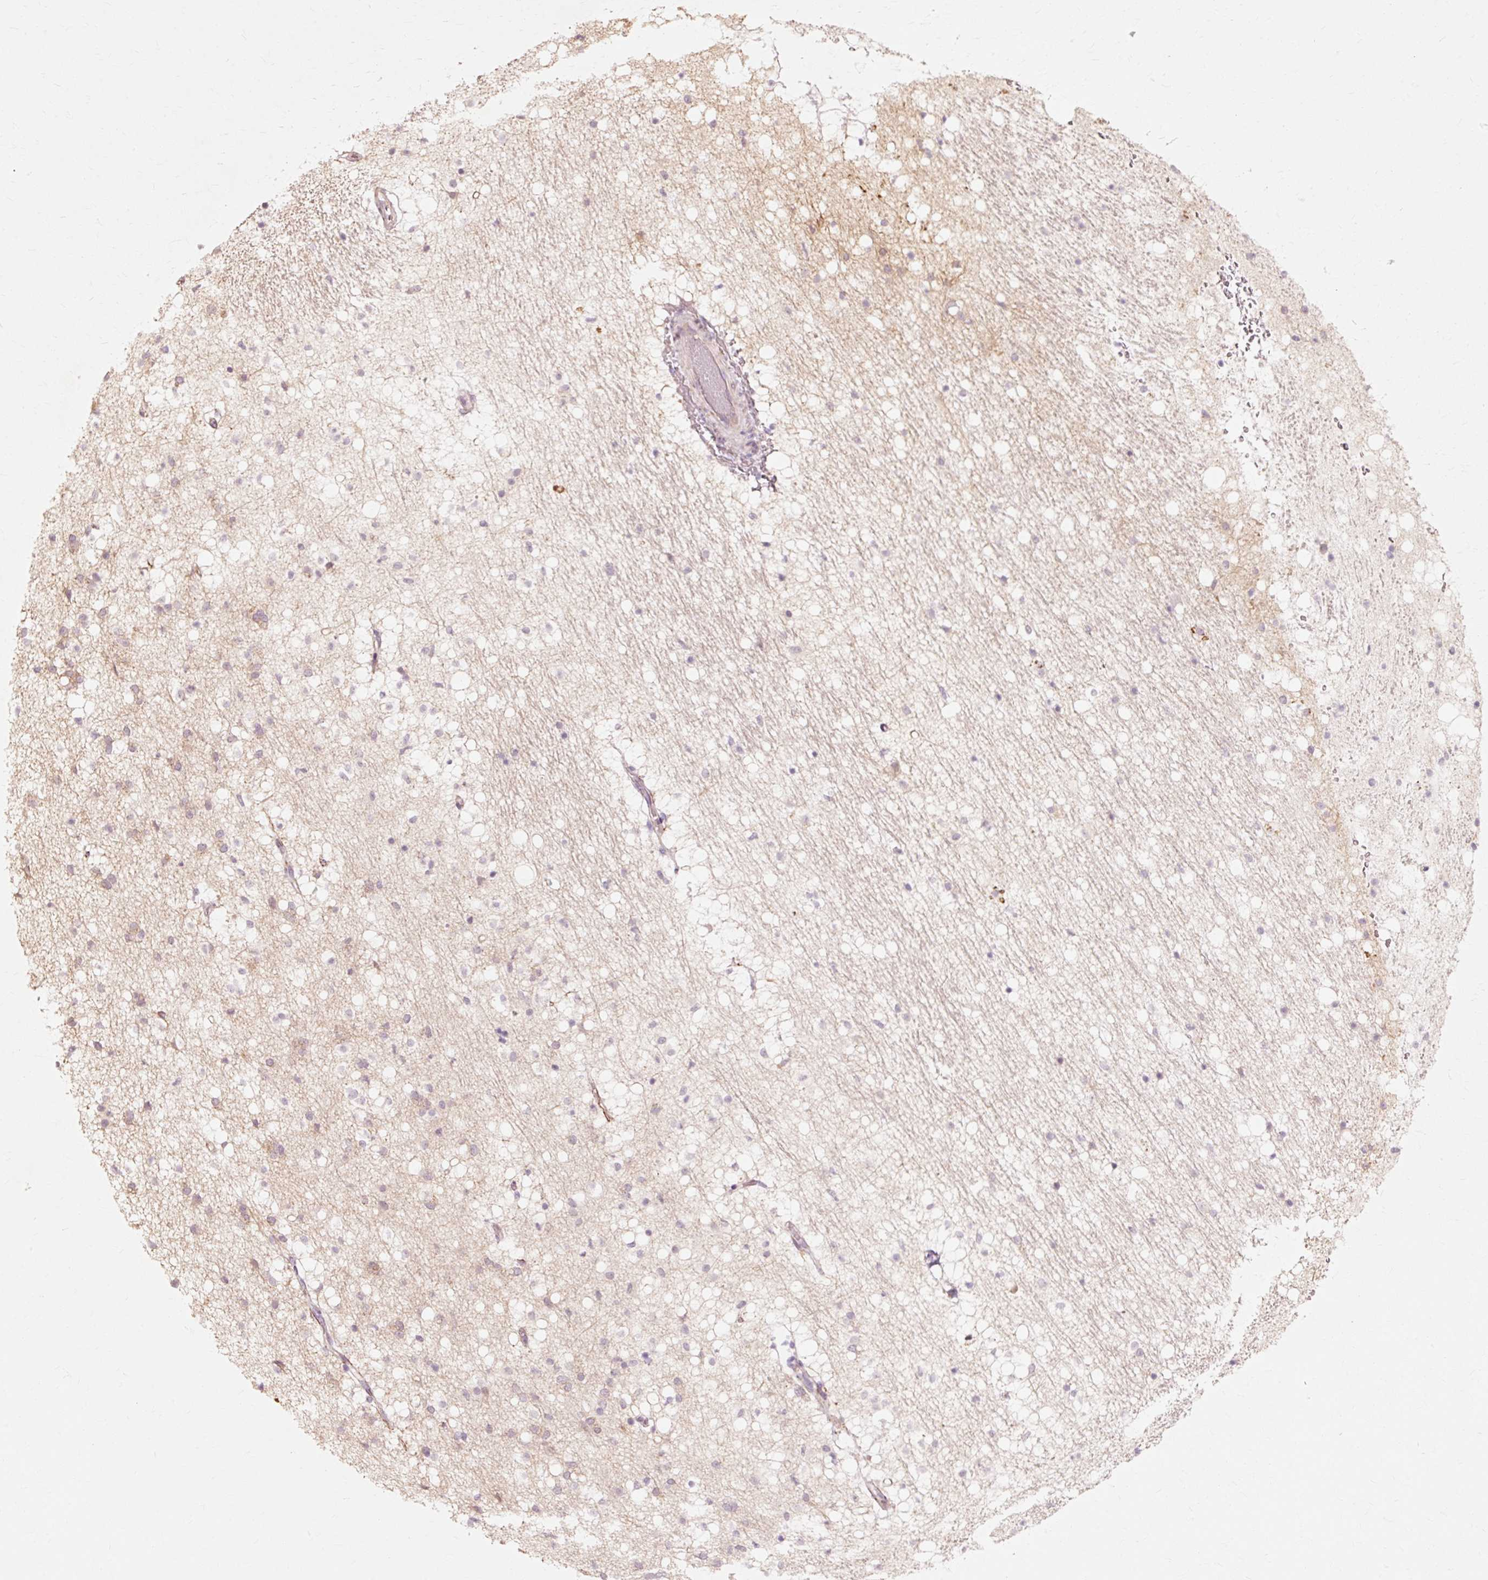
{"staining": {"intensity": "negative", "quantity": "none", "location": "none"}, "tissue": "caudate", "cell_type": "Glial cells", "image_type": "normal", "snomed": [{"axis": "morphology", "description": "Normal tissue, NOS"}, {"axis": "topography", "description": "Lateral ventricle wall"}], "caption": "Immunohistochemical staining of benign human caudate shows no significant positivity in glial cells.", "gene": "TRIM73", "patient": {"sex": "male", "age": 37}}